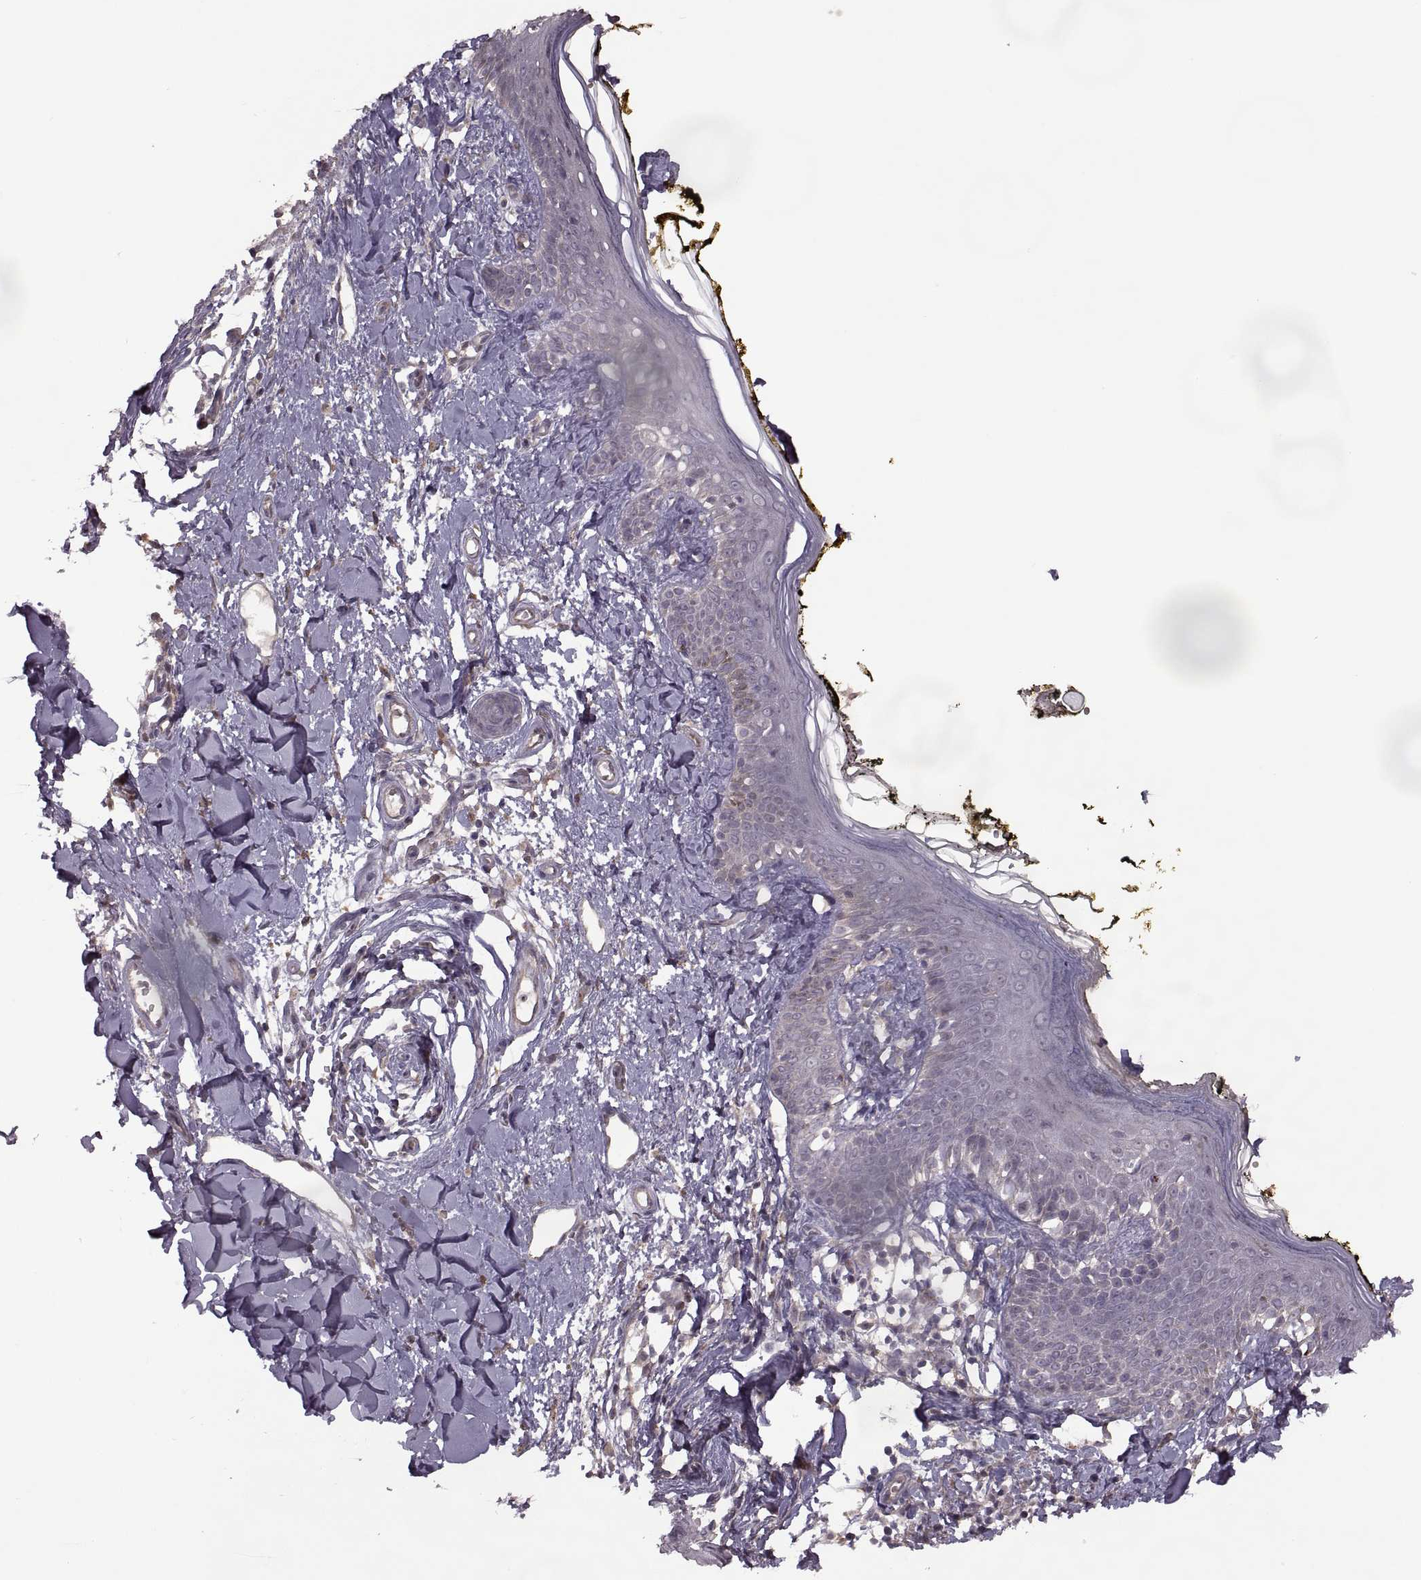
{"staining": {"intensity": "negative", "quantity": "none", "location": "none"}, "tissue": "skin", "cell_type": "Fibroblasts", "image_type": "normal", "snomed": [{"axis": "morphology", "description": "Normal tissue, NOS"}, {"axis": "topography", "description": "Skin"}], "caption": "DAB (3,3'-diaminobenzidine) immunohistochemical staining of normal human skin shows no significant expression in fibroblasts. (DAB immunohistochemistry with hematoxylin counter stain).", "gene": "PIERCE1", "patient": {"sex": "male", "age": 76}}